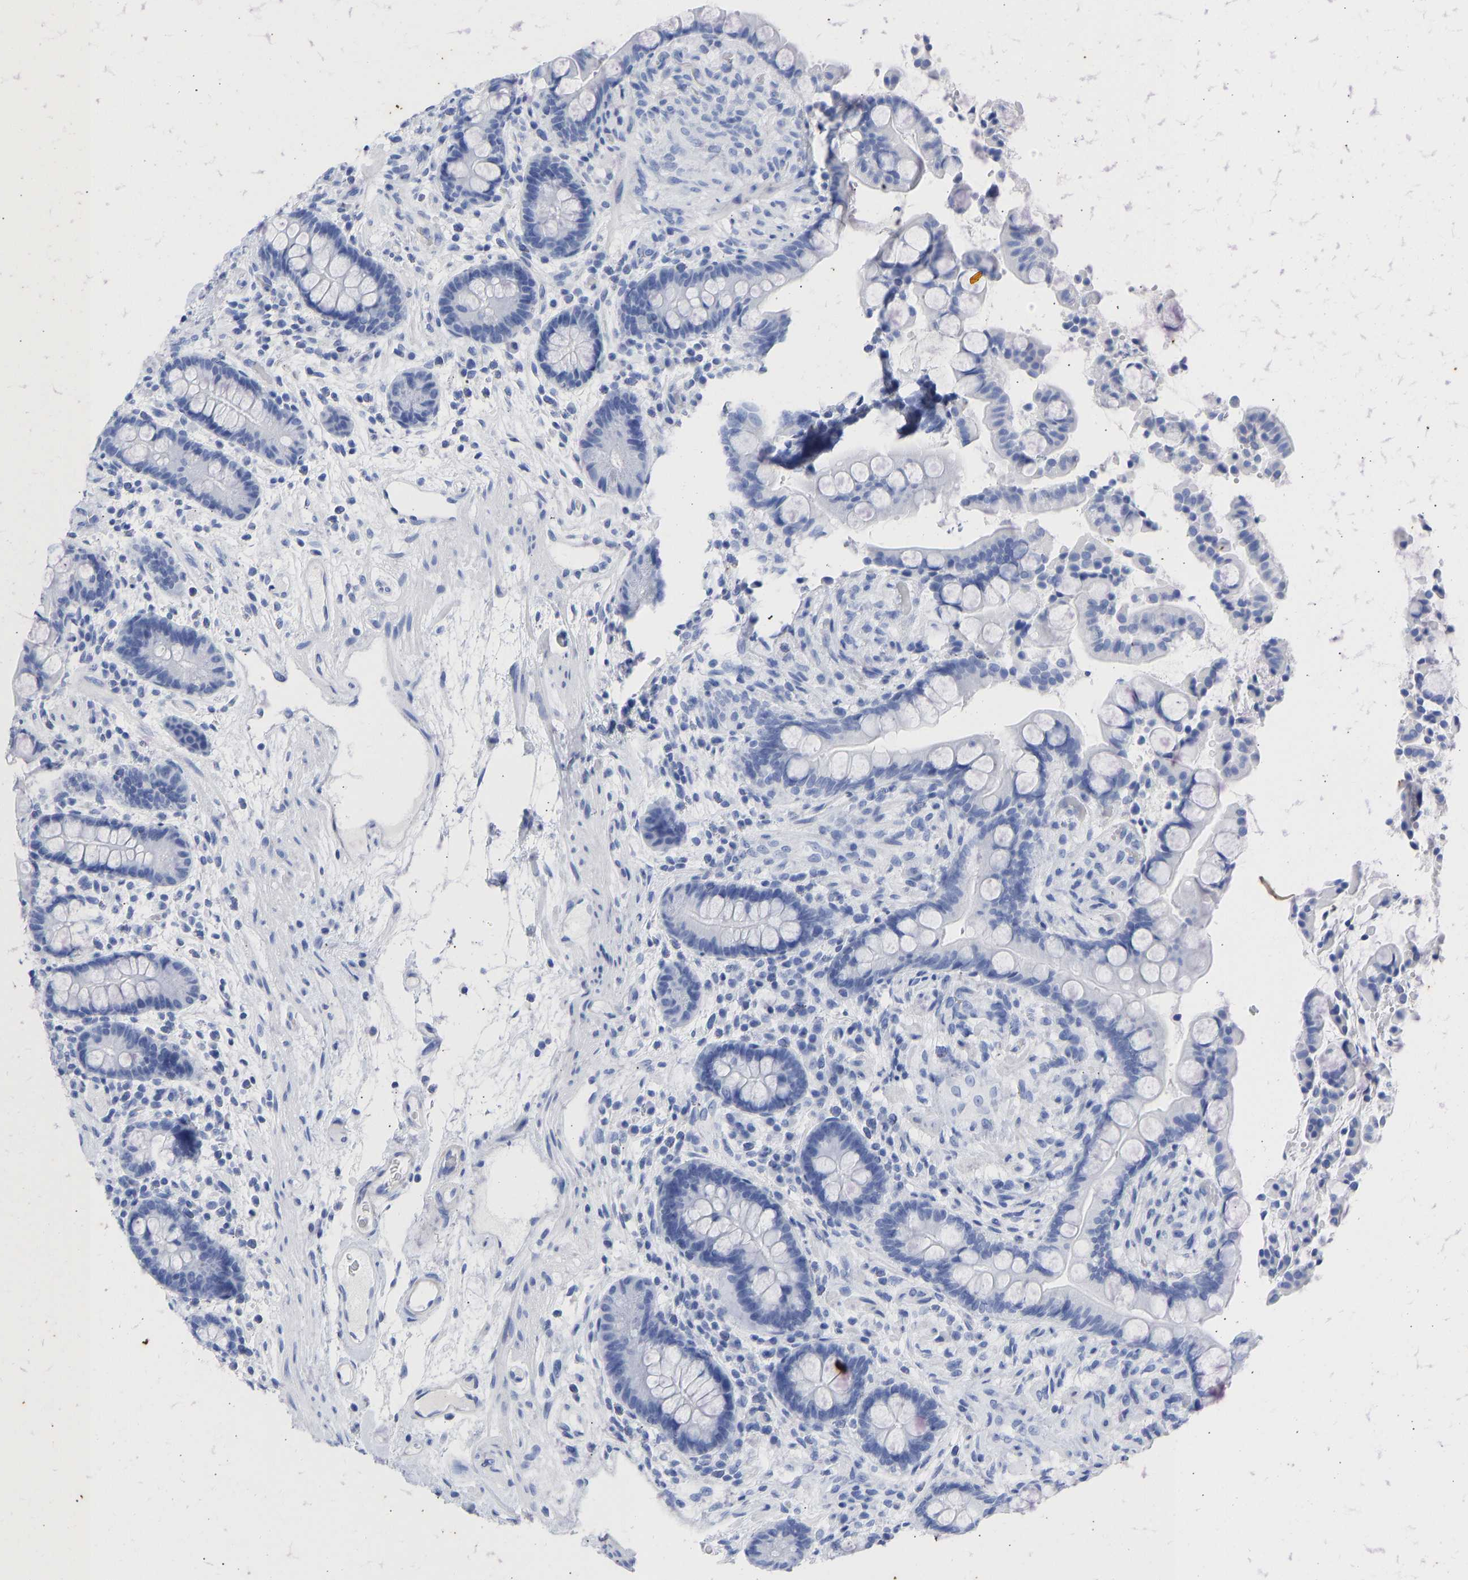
{"staining": {"intensity": "negative", "quantity": "none", "location": "none"}, "tissue": "colon", "cell_type": "Endothelial cells", "image_type": "normal", "snomed": [{"axis": "morphology", "description": "Normal tissue, NOS"}, {"axis": "topography", "description": "Colon"}], "caption": "High magnification brightfield microscopy of normal colon stained with DAB (3,3'-diaminobenzidine) (brown) and counterstained with hematoxylin (blue): endothelial cells show no significant positivity. Brightfield microscopy of immunohistochemistry (IHC) stained with DAB (3,3'-diaminobenzidine) (brown) and hematoxylin (blue), captured at high magnification.", "gene": "KRT1", "patient": {"sex": "male", "age": 73}}